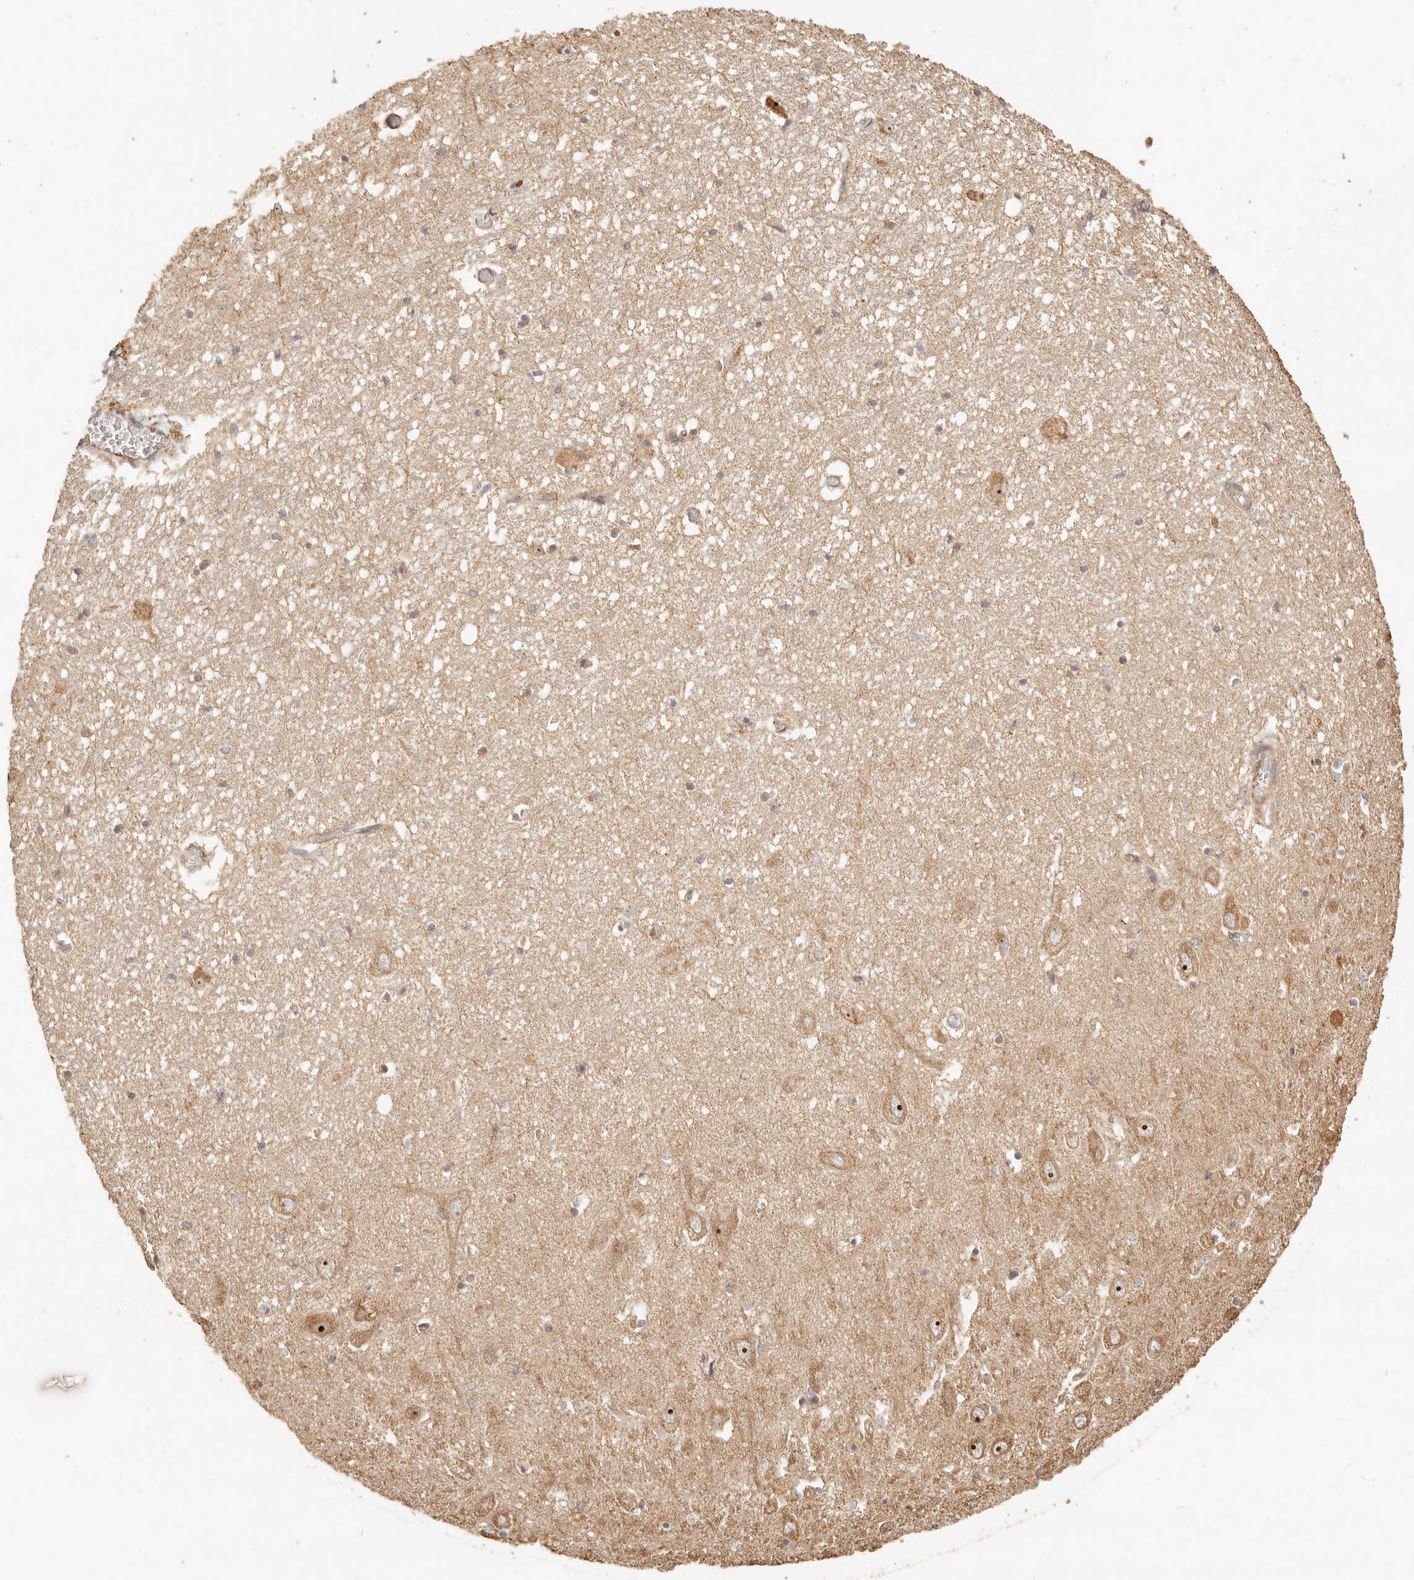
{"staining": {"intensity": "weak", "quantity": "<25%", "location": "cytoplasmic/membranous"}, "tissue": "hippocampus", "cell_type": "Glial cells", "image_type": "normal", "snomed": [{"axis": "morphology", "description": "Normal tissue, NOS"}, {"axis": "topography", "description": "Hippocampus"}], "caption": "Immunohistochemistry (IHC) image of normal hippocampus: hippocampus stained with DAB exhibits no significant protein staining in glial cells.", "gene": "PTPN22", "patient": {"sex": "female", "age": 64}}